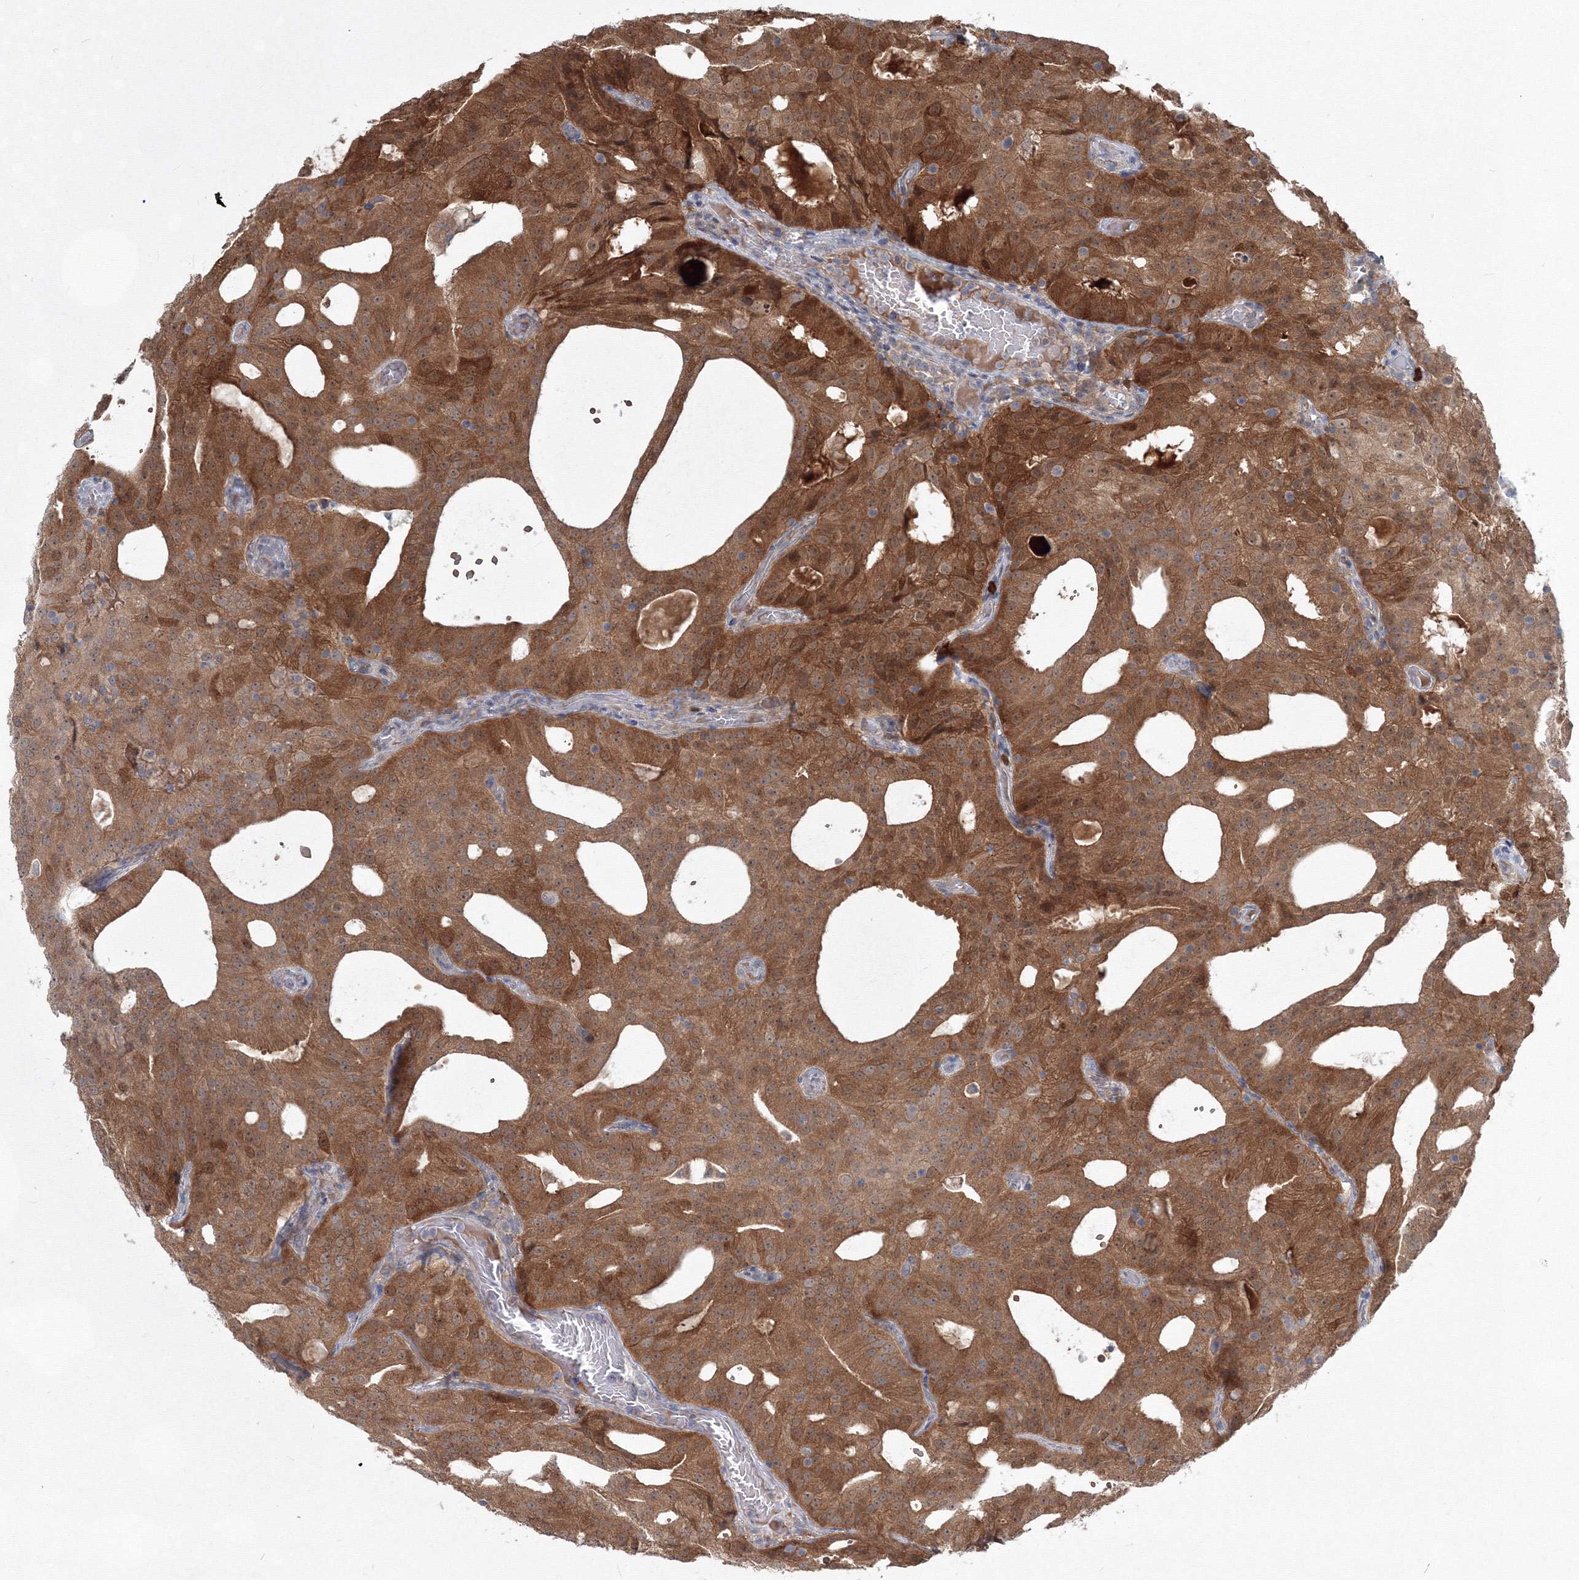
{"staining": {"intensity": "strong", "quantity": ">75%", "location": "cytoplasmic/membranous"}, "tissue": "prostate cancer", "cell_type": "Tumor cells", "image_type": "cancer", "snomed": [{"axis": "morphology", "description": "Adenocarcinoma, Medium grade"}, {"axis": "topography", "description": "Prostate"}], "caption": "Tumor cells exhibit strong cytoplasmic/membranous staining in about >75% of cells in prostate cancer. Nuclei are stained in blue.", "gene": "MKRN2", "patient": {"sex": "male", "age": 88}}